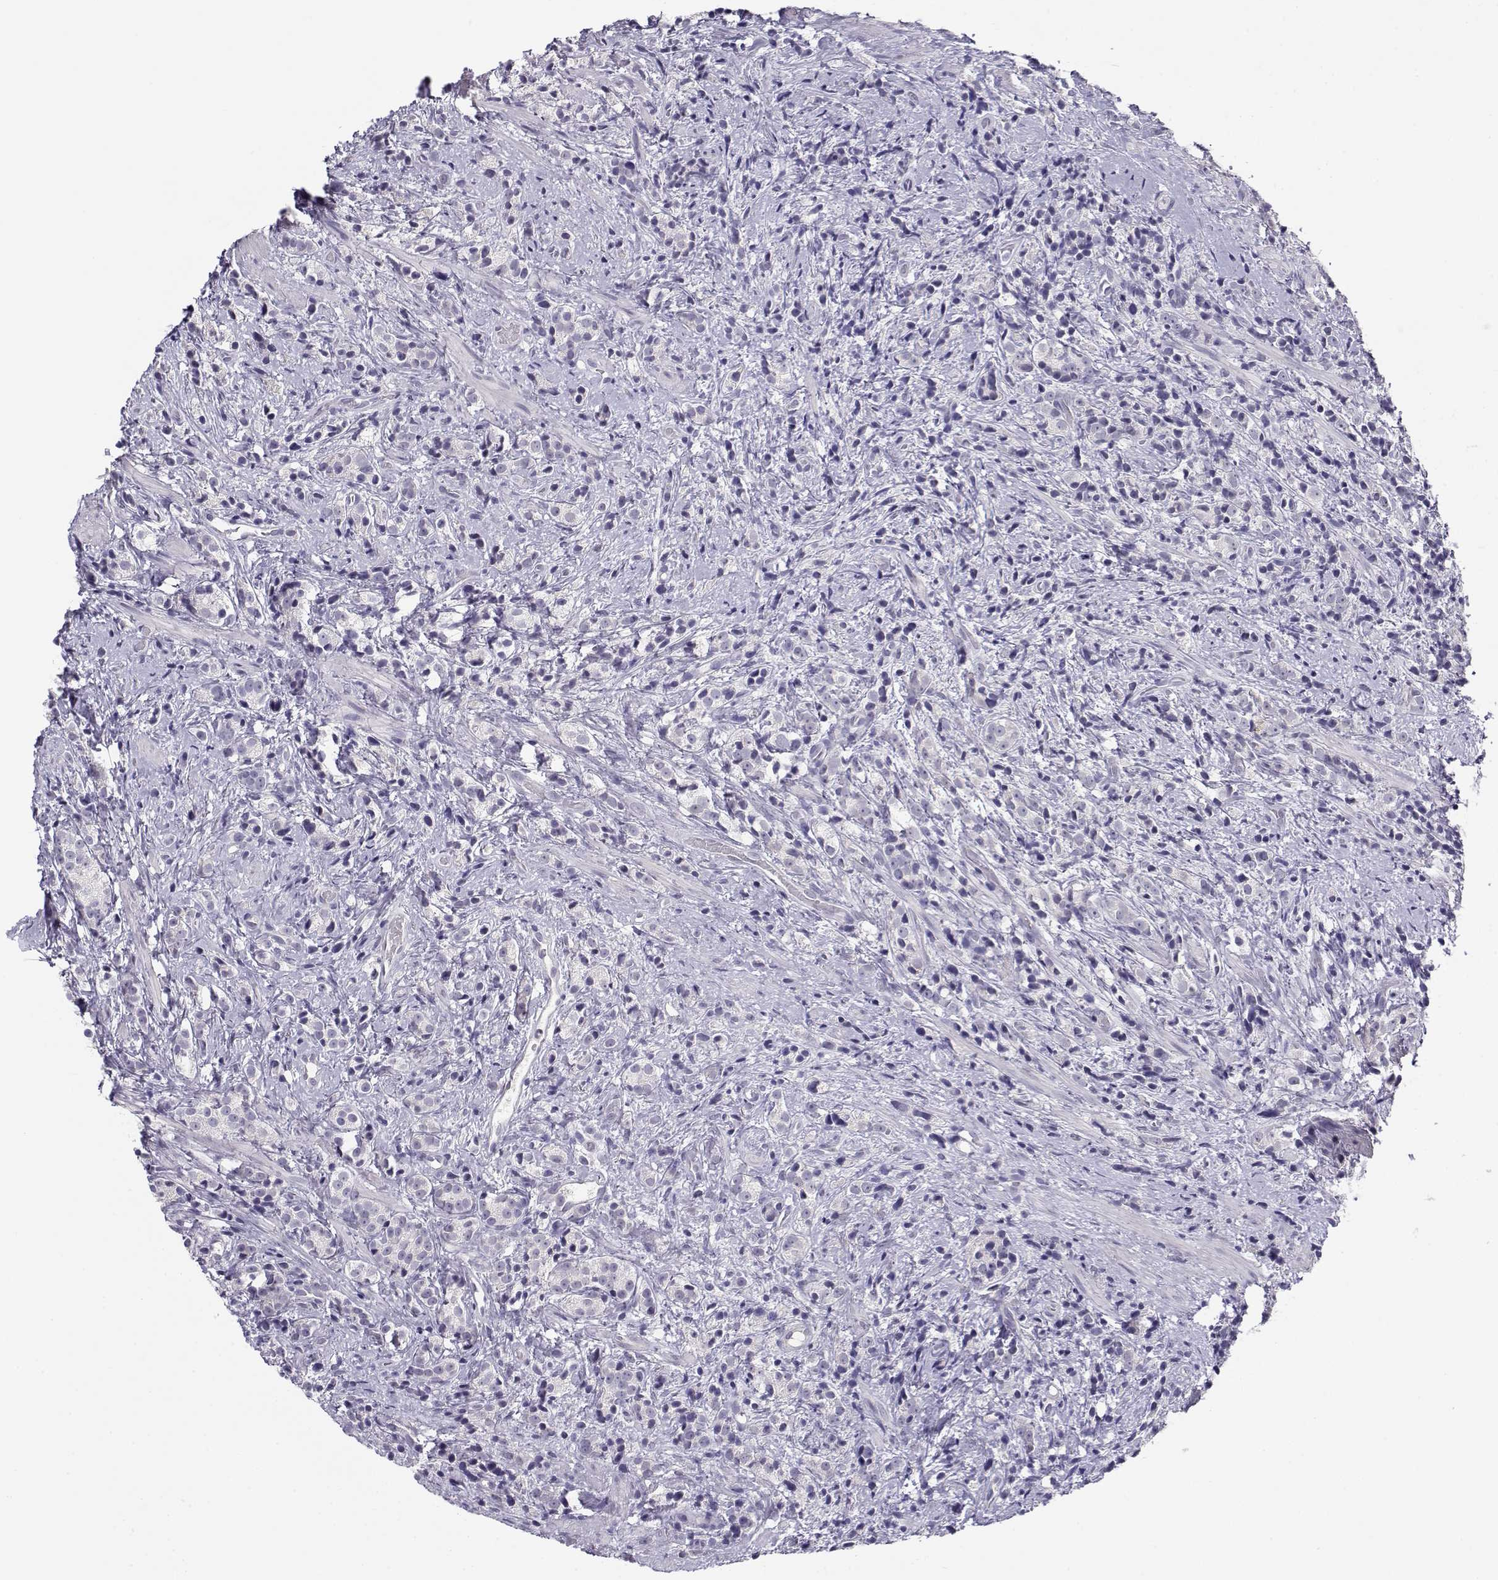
{"staining": {"intensity": "negative", "quantity": "none", "location": "none"}, "tissue": "prostate cancer", "cell_type": "Tumor cells", "image_type": "cancer", "snomed": [{"axis": "morphology", "description": "Adenocarcinoma, High grade"}, {"axis": "topography", "description": "Prostate"}], "caption": "Immunohistochemistry photomicrograph of prostate cancer (high-grade adenocarcinoma) stained for a protein (brown), which exhibits no staining in tumor cells.", "gene": "CFAP77", "patient": {"sex": "male", "age": 53}}